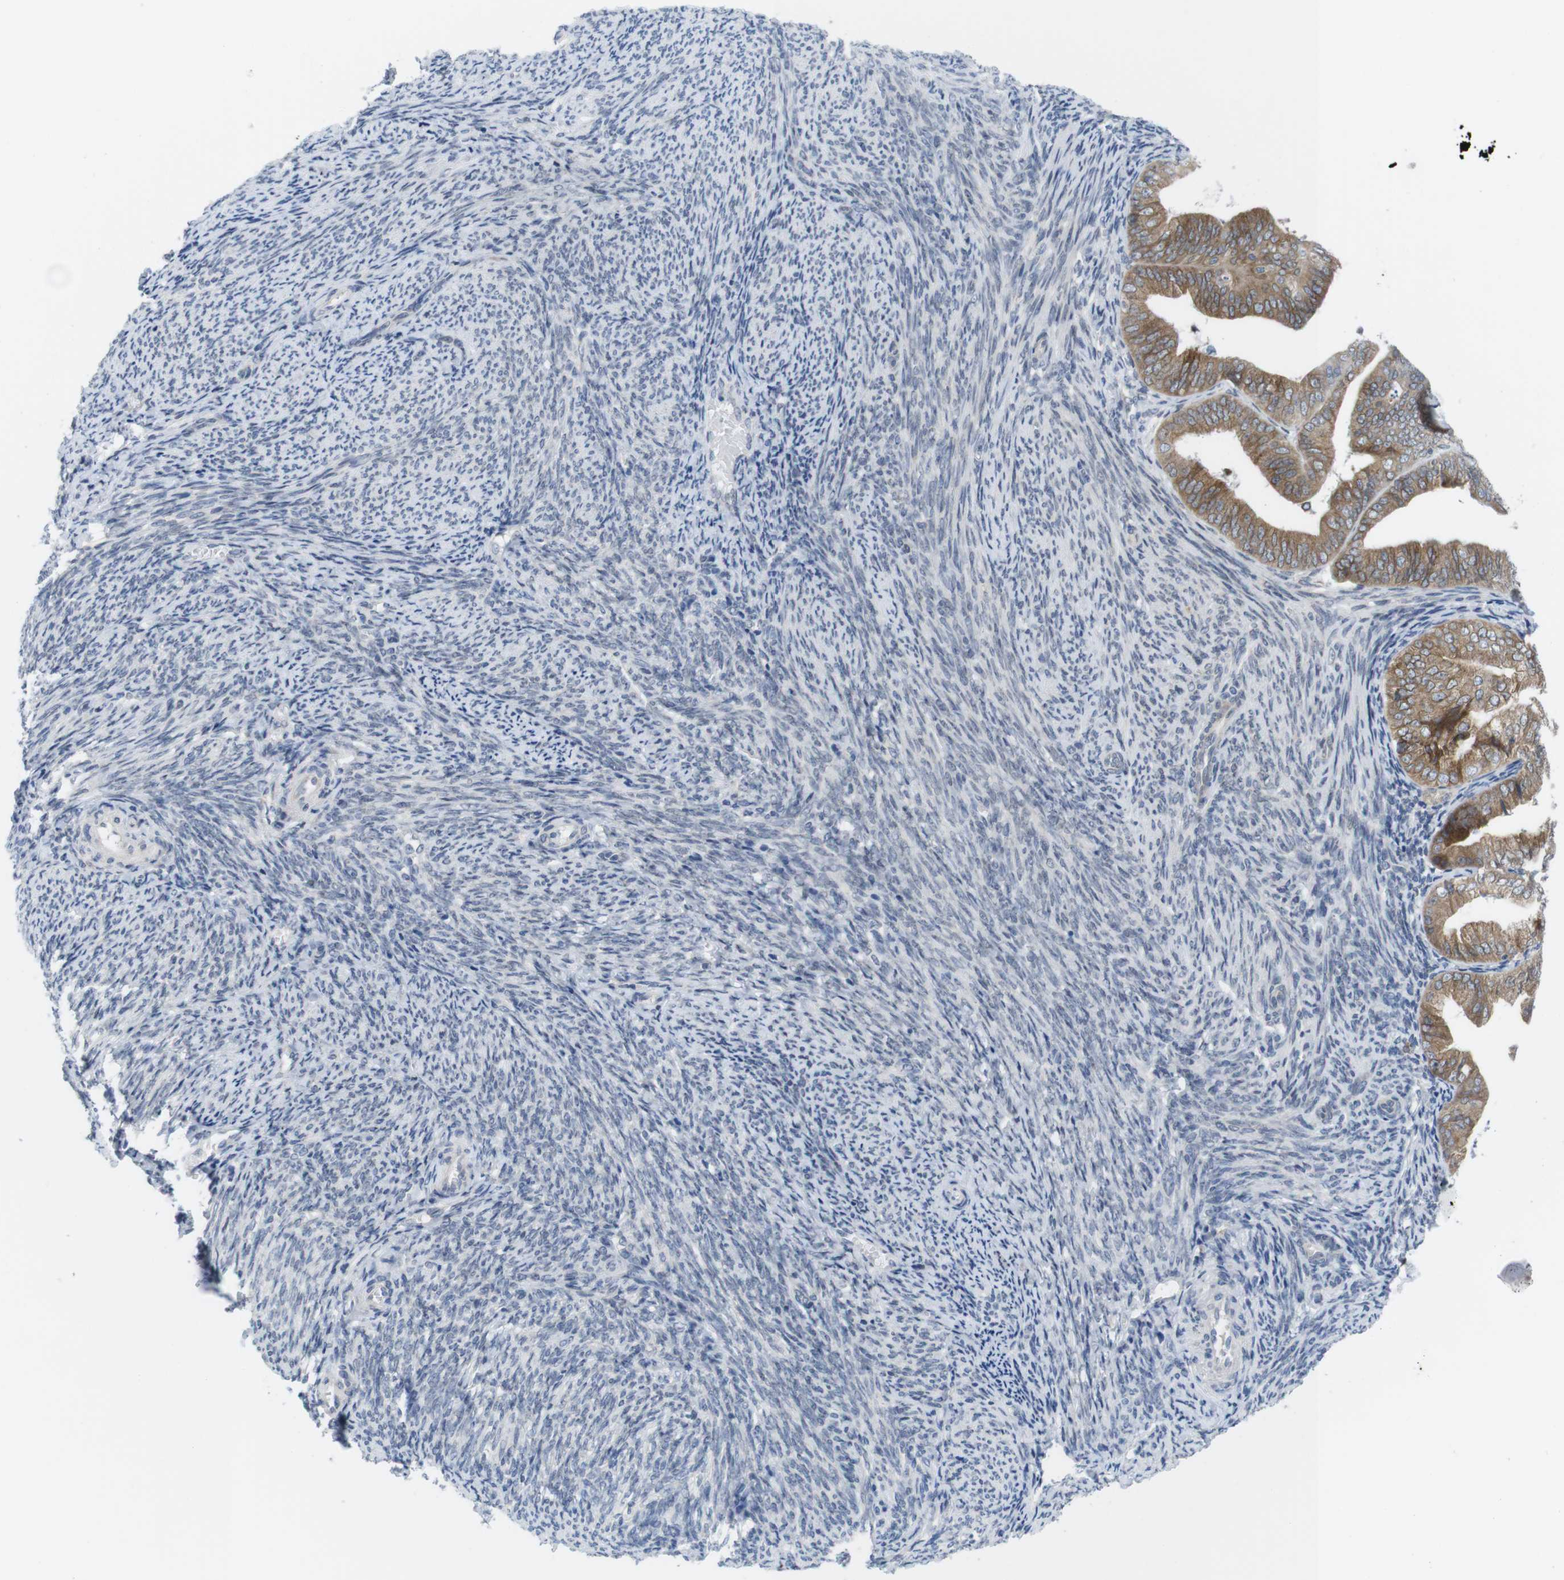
{"staining": {"intensity": "moderate", "quantity": ">75%", "location": "cytoplasmic/membranous"}, "tissue": "endometrial cancer", "cell_type": "Tumor cells", "image_type": "cancer", "snomed": [{"axis": "morphology", "description": "Adenocarcinoma, NOS"}, {"axis": "topography", "description": "Endometrium"}], "caption": "Immunohistochemical staining of human endometrial cancer (adenocarcinoma) demonstrates medium levels of moderate cytoplasmic/membranous protein expression in approximately >75% of tumor cells.", "gene": "ERGIC3", "patient": {"sex": "female", "age": 63}}